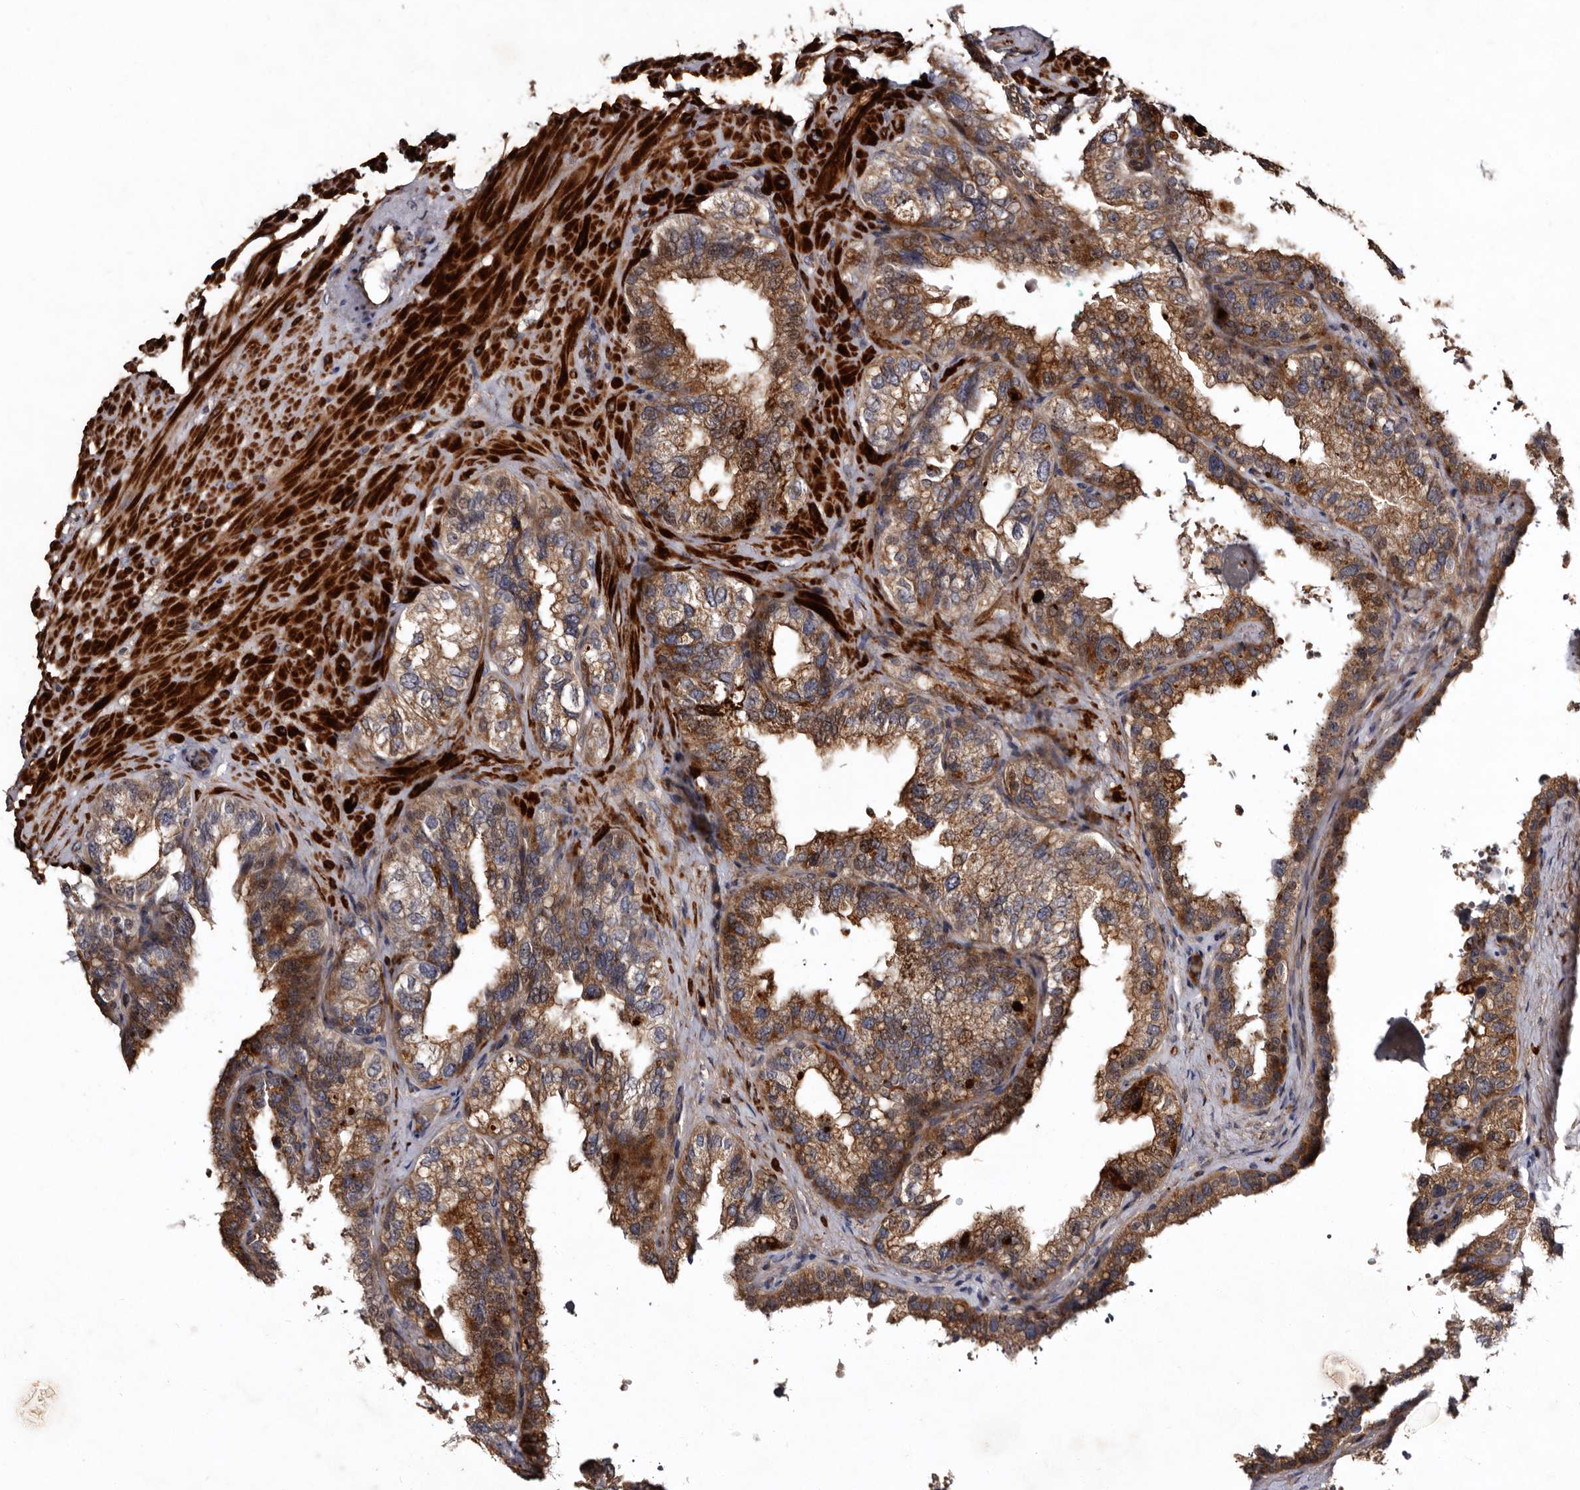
{"staining": {"intensity": "moderate", "quantity": ">75%", "location": "cytoplasmic/membranous"}, "tissue": "seminal vesicle", "cell_type": "Glandular cells", "image_type": "normal", "snomed": [{"axis": "morphology", "description": "Normal tissue, NOS"}, {"axis": "topography", "description": "Seminal veicle"}], "caption": "Immunohistochemistry (IHC) (DAB (3,3'-diaminobenzidine)) staining of benign seminal vesicle demonstrates moderate cytoplasmic/membranous protein expression in approximately >75% of glandular cells.", "gene": "PRKD3", "patient": {"sex": "male", "age": 68}}